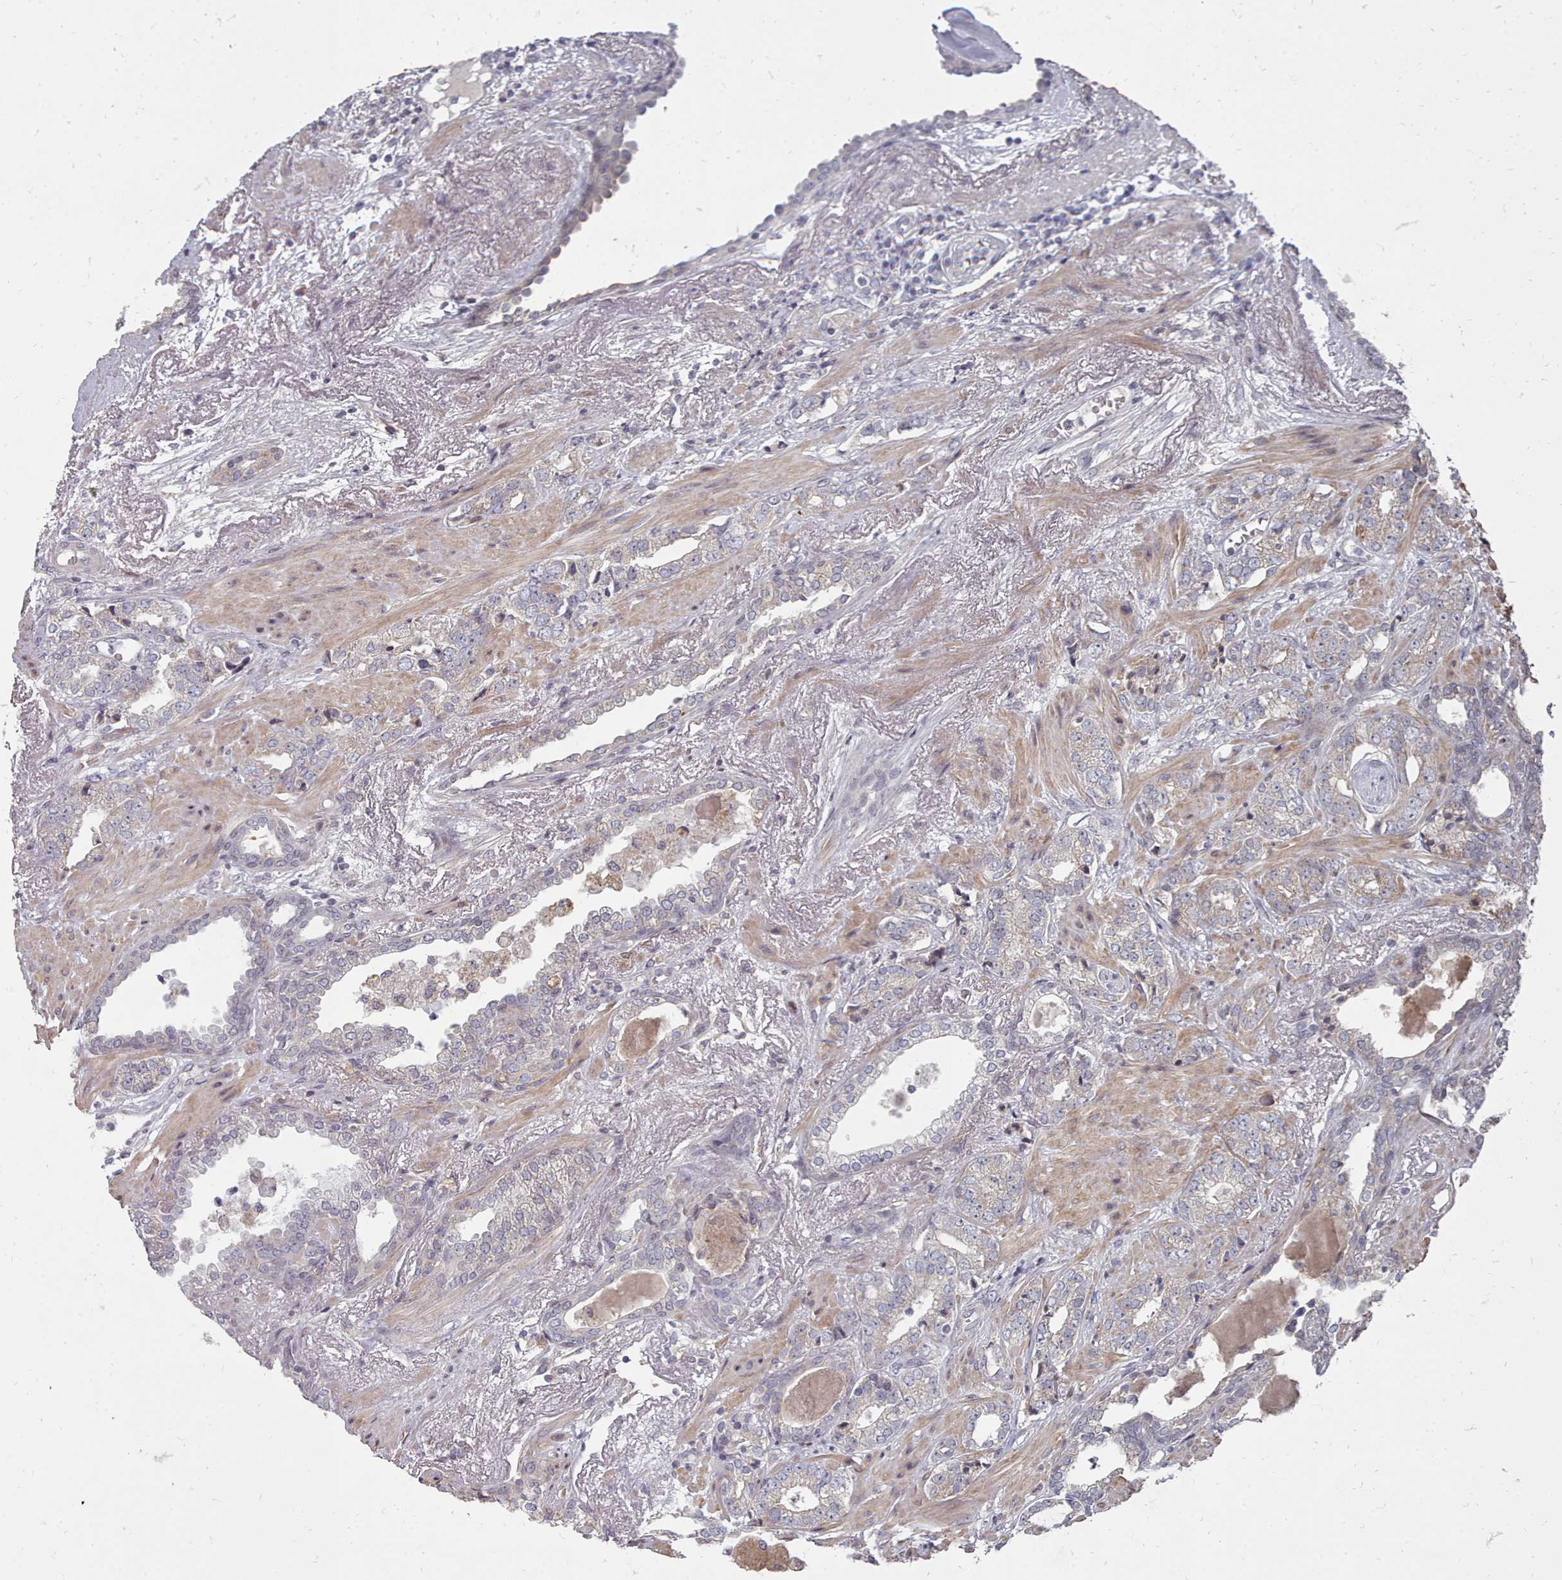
{"staining": {"intensity": "weak", "quantity": ">75%", "location": "cytoplasmic/membranous"}, "tissue": "prostate cancer", "cell_type": "Tumor cells", "image_type": "cancer", "snomed": [{"axis": "morphology", "description": "Adenocarcinoma, High grade"}, {"axis": "topography", "description": "Prostate"}], "caption": "Adenocarcinoma (high-grade) (prostate) was stained to show a protein in brown. There is low levels of weak cytoplasmic/membranous positivity in approximately >75% of tumor cells.", "gene": "ACKR3", "patient": {"sex": "male", "age": 71}}